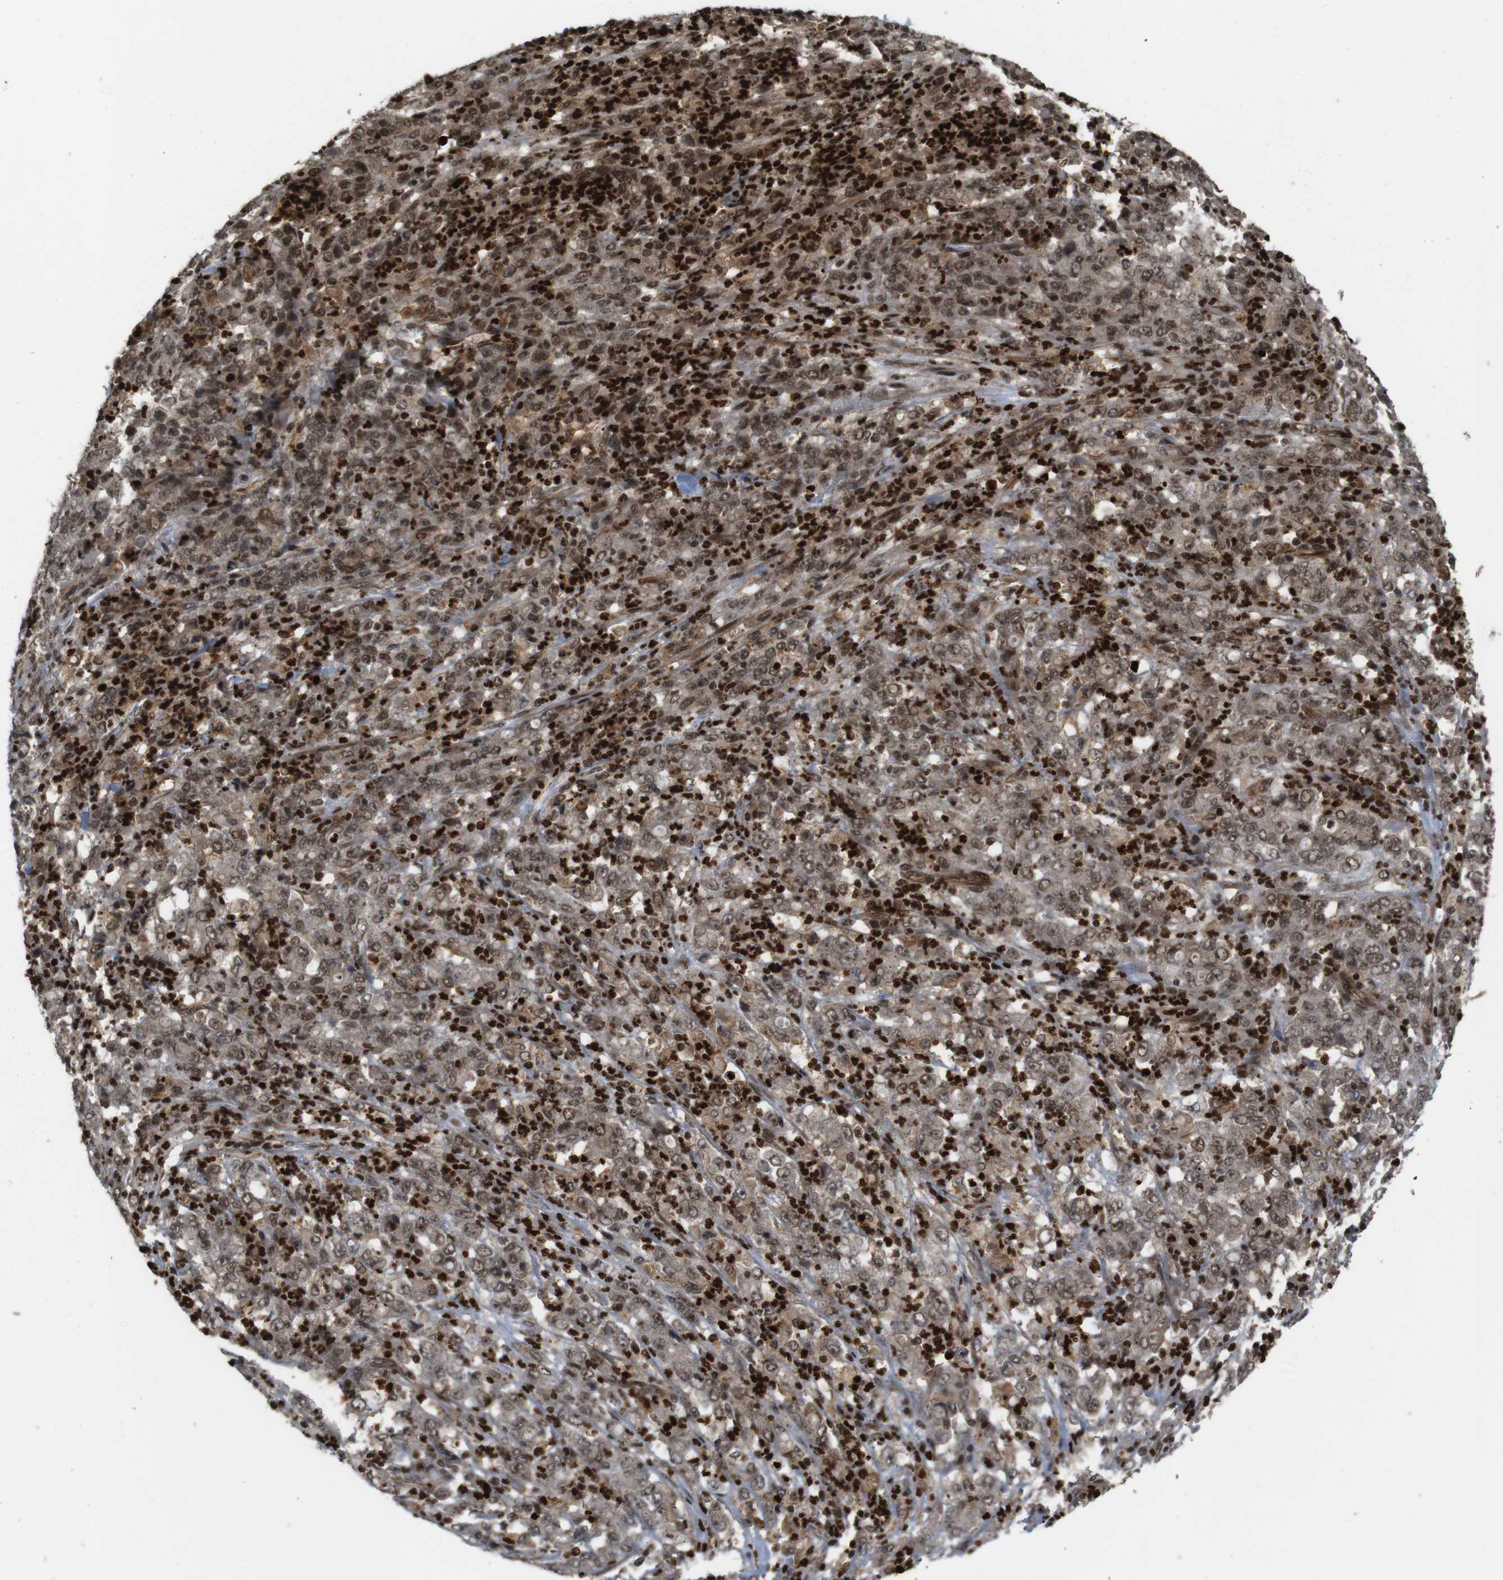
{"staining": {"intensity": "moderate", "quantity": ">75%", "location": "cytoplasmic/membranous,nuclear"}, "tissue": "stomach cancer", "cell_type": "Tumor cells", "image_type": "cancer", "snomed": [{"axis": "morphology", "description": "Adenocarcinoma, NOS"}, {"axis": "topography", "description": "Stomach, lower"}], "caption": "The histopathology image shows a brown stain indicating the presence of a protein in the cytoplasmic/membranous and nuclear of tumor cells in stomach cancer. (DAB (3,3'-diaminobenzidine) IHC with brightfield microscopy, high magnification).", "gene": "SP2", "patient": {"sex": "female", "age": 71}}